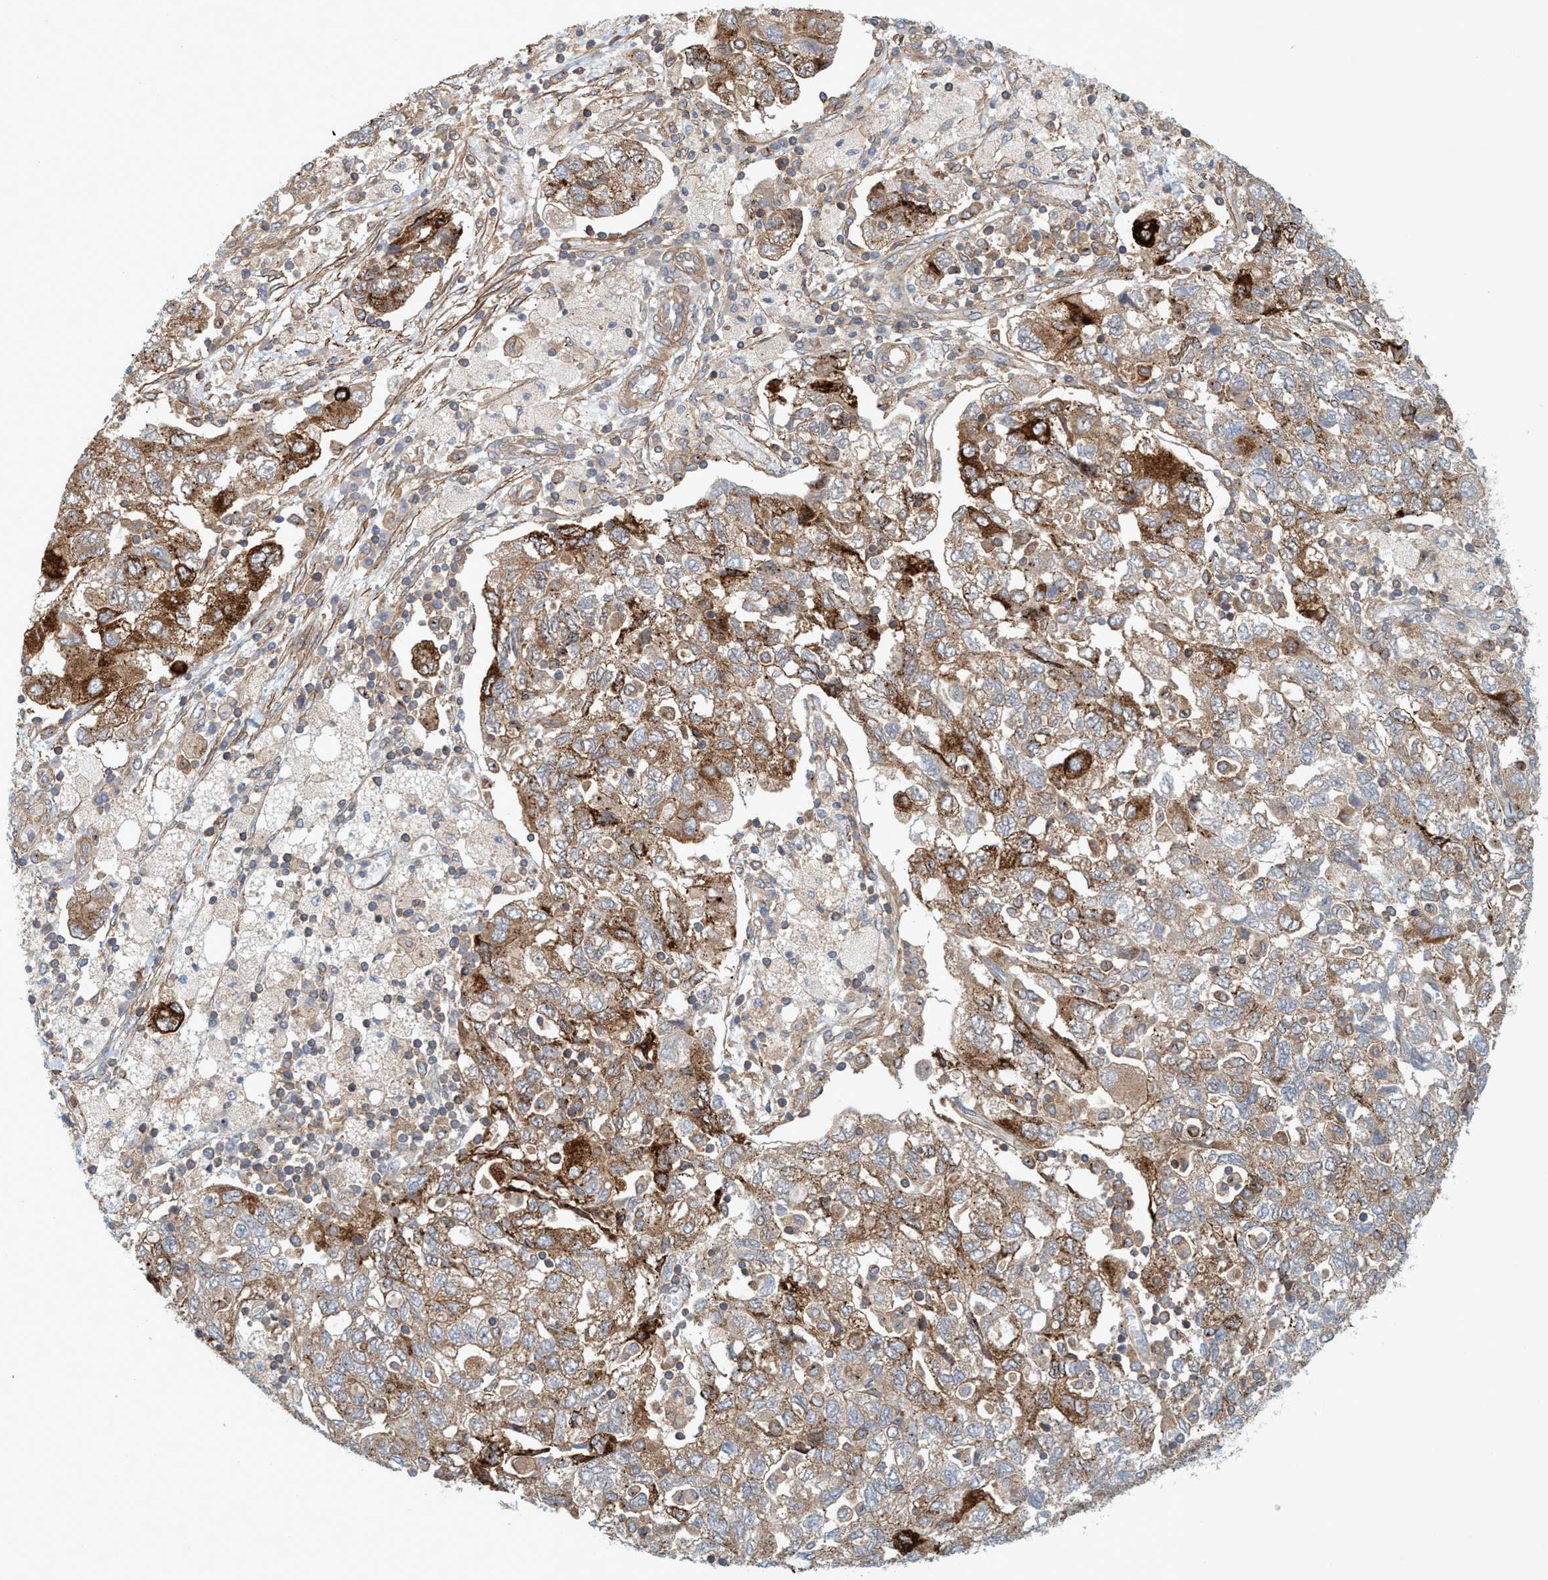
{"staining": {"intensity": "moderate", "quantity": ">75%", "location": "cytoplasmic/membranous"}, "tissue": "ovarian cancer", "cell_type": "Tumor cells", "image_type": "cancer", "snomed": [{"axis": "morphology", "description": "Carcinoma, NOS"}, {"axis": "morphology", "description": "Cystadenocarcinoma, serous, NOS"}, {"axis": "topography", "description": "Ovary"}], "caption": "Human ovarian cancer stained with a brown dye demonstrates moderate cytoplasmic/membranous positive expression in approximately >75% of tumor cells.", "gene": "SPECC1", "patient": {"sex": "female", "age": 69}}